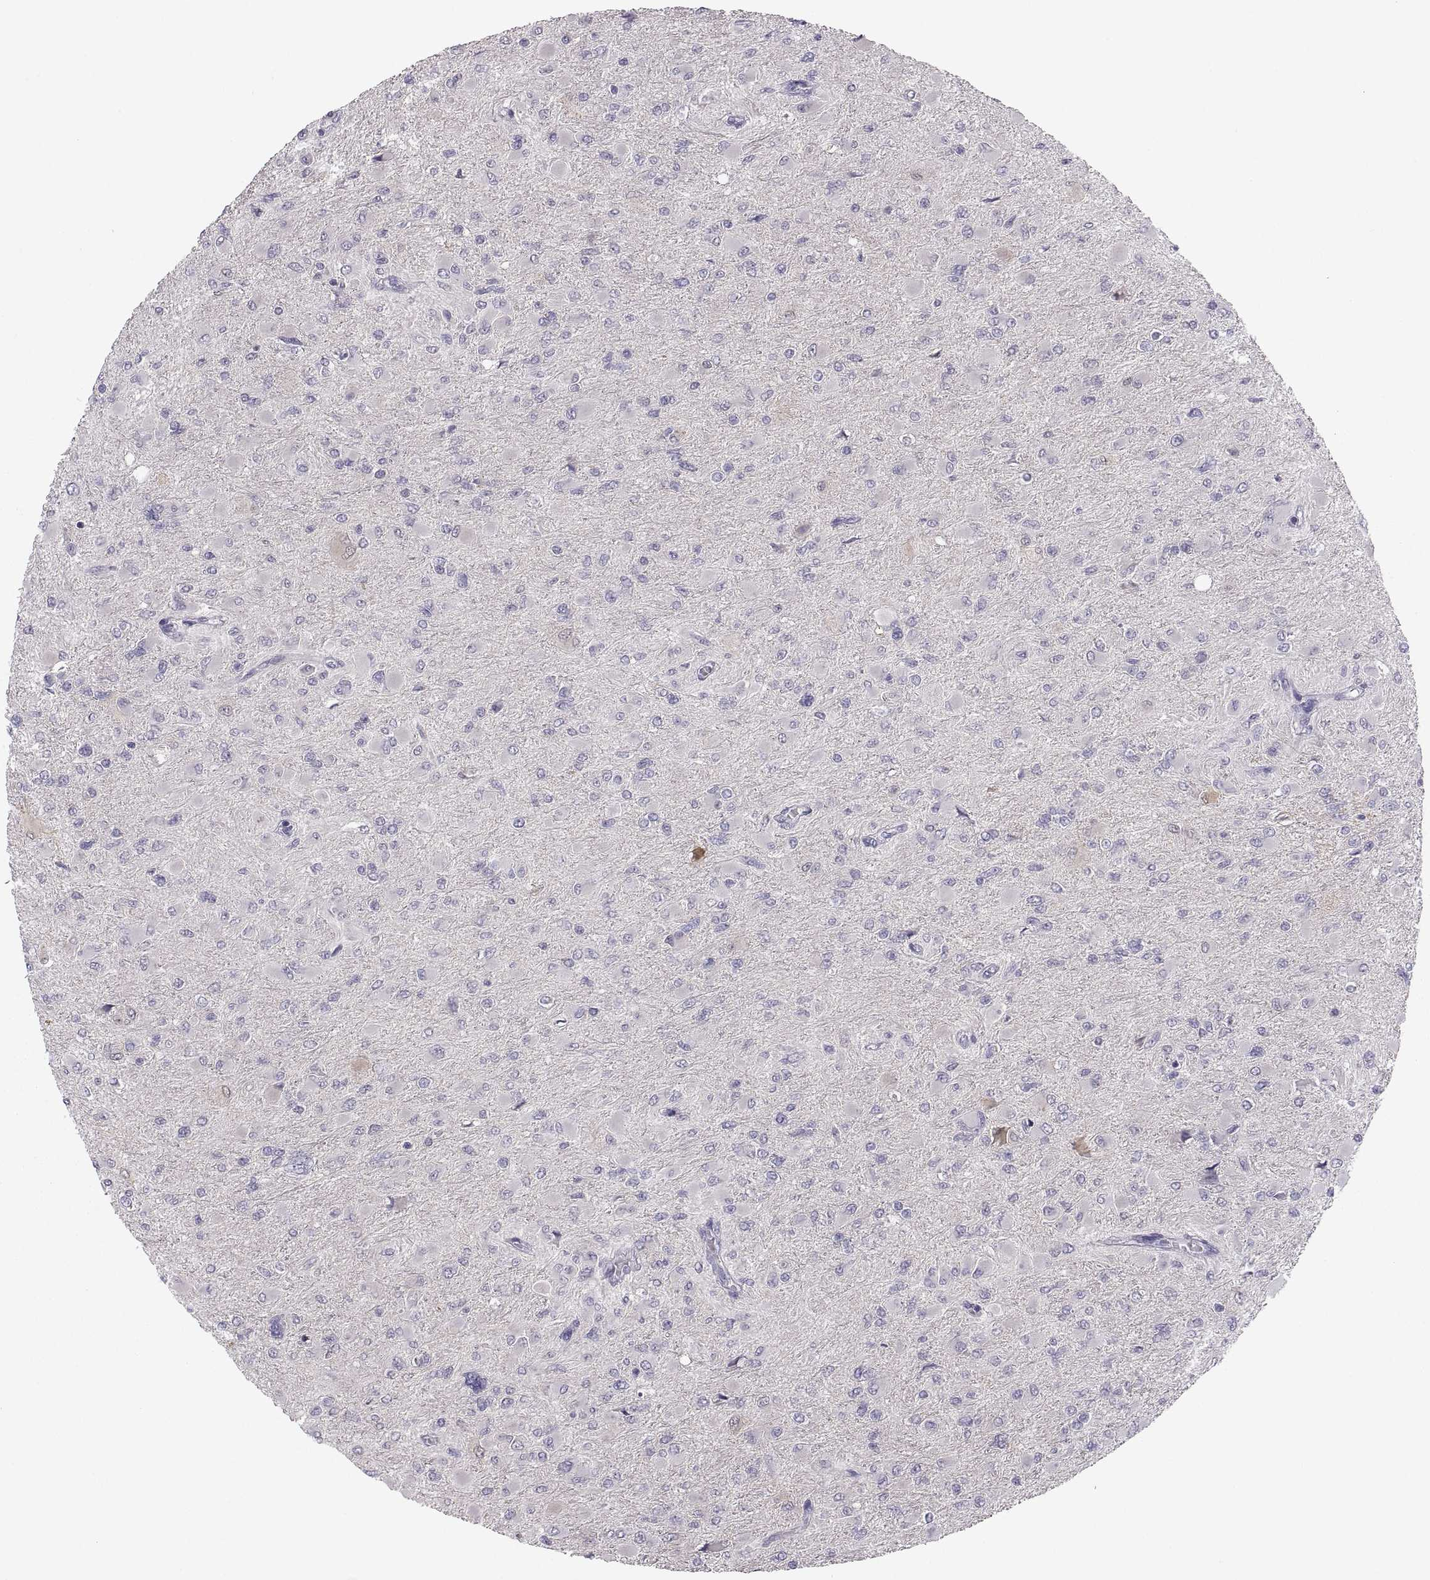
{"staining": {"intensity": "negative", "quantity": "none", "location": "none"}, "tissue": "glioma", "cell_type": "Tumor cells", "image_type": "cancer", "snomed": [{"axis": "morphology", "description": "Glioma, malignant, High grade"}, {"axis": "topography", "description": "Cerebral cortex"}], "caption": "Tumor cells are negative for protein expression in human glioma.", "gene": "FGF9", "patient": {"sex": "female", "age": 36}}